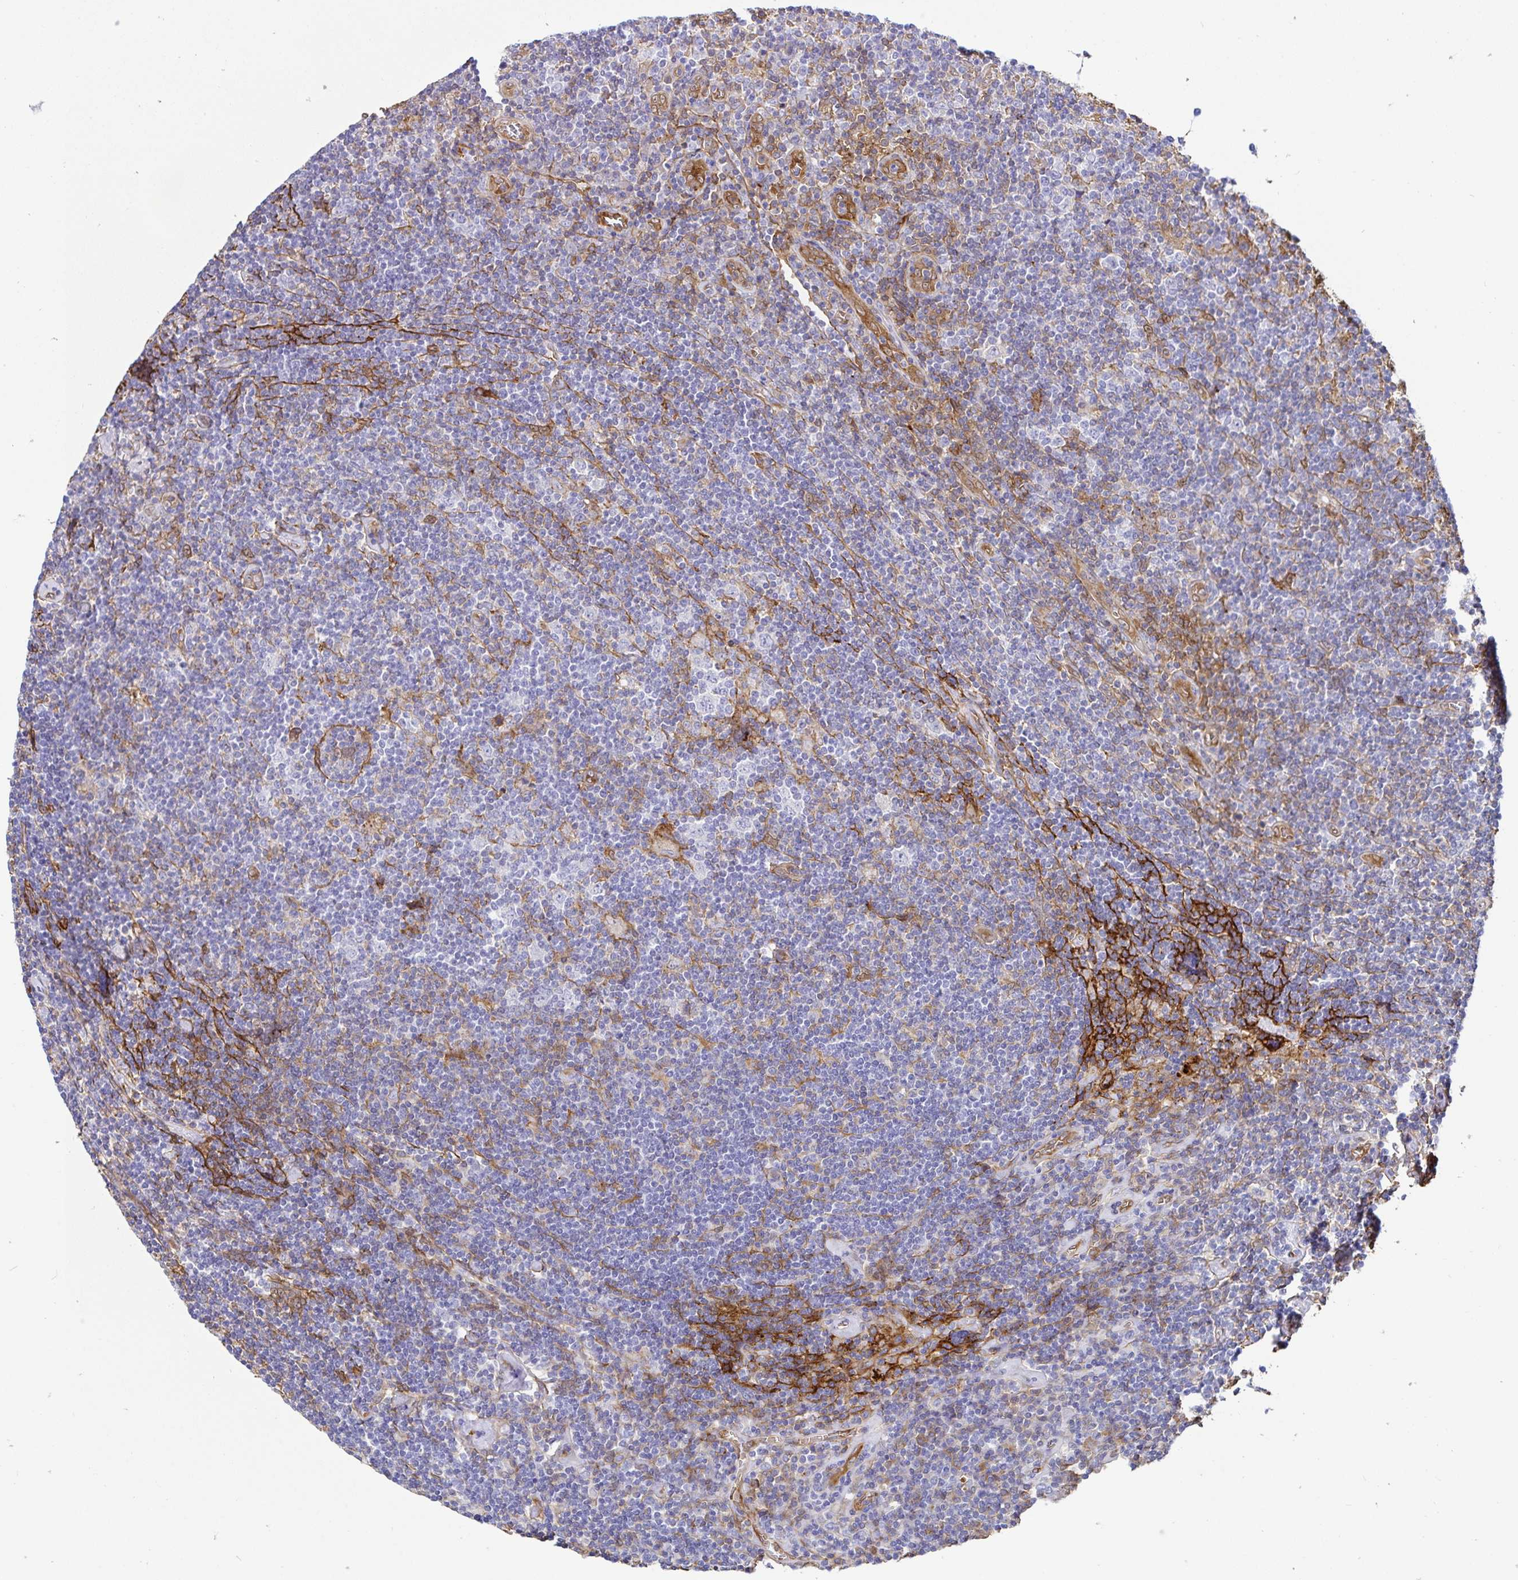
{"staining": {"intensity": "negative", "quantity": "none", "location": "none"}, "tissue": "lymphoma", "cell_type": "Tumor cells", "image_type": "cancer", "snomed": [{"axis": "morphology", "description": "Hodgkin's disease, NOS"}, {"axis": "topography", "description": "Lymph node"}], "caption": "IHC of lymphoma exhibits no staining in tumor cells.", "gene": "ANXA2", "patient": {"sex": "male", "age": 40}}